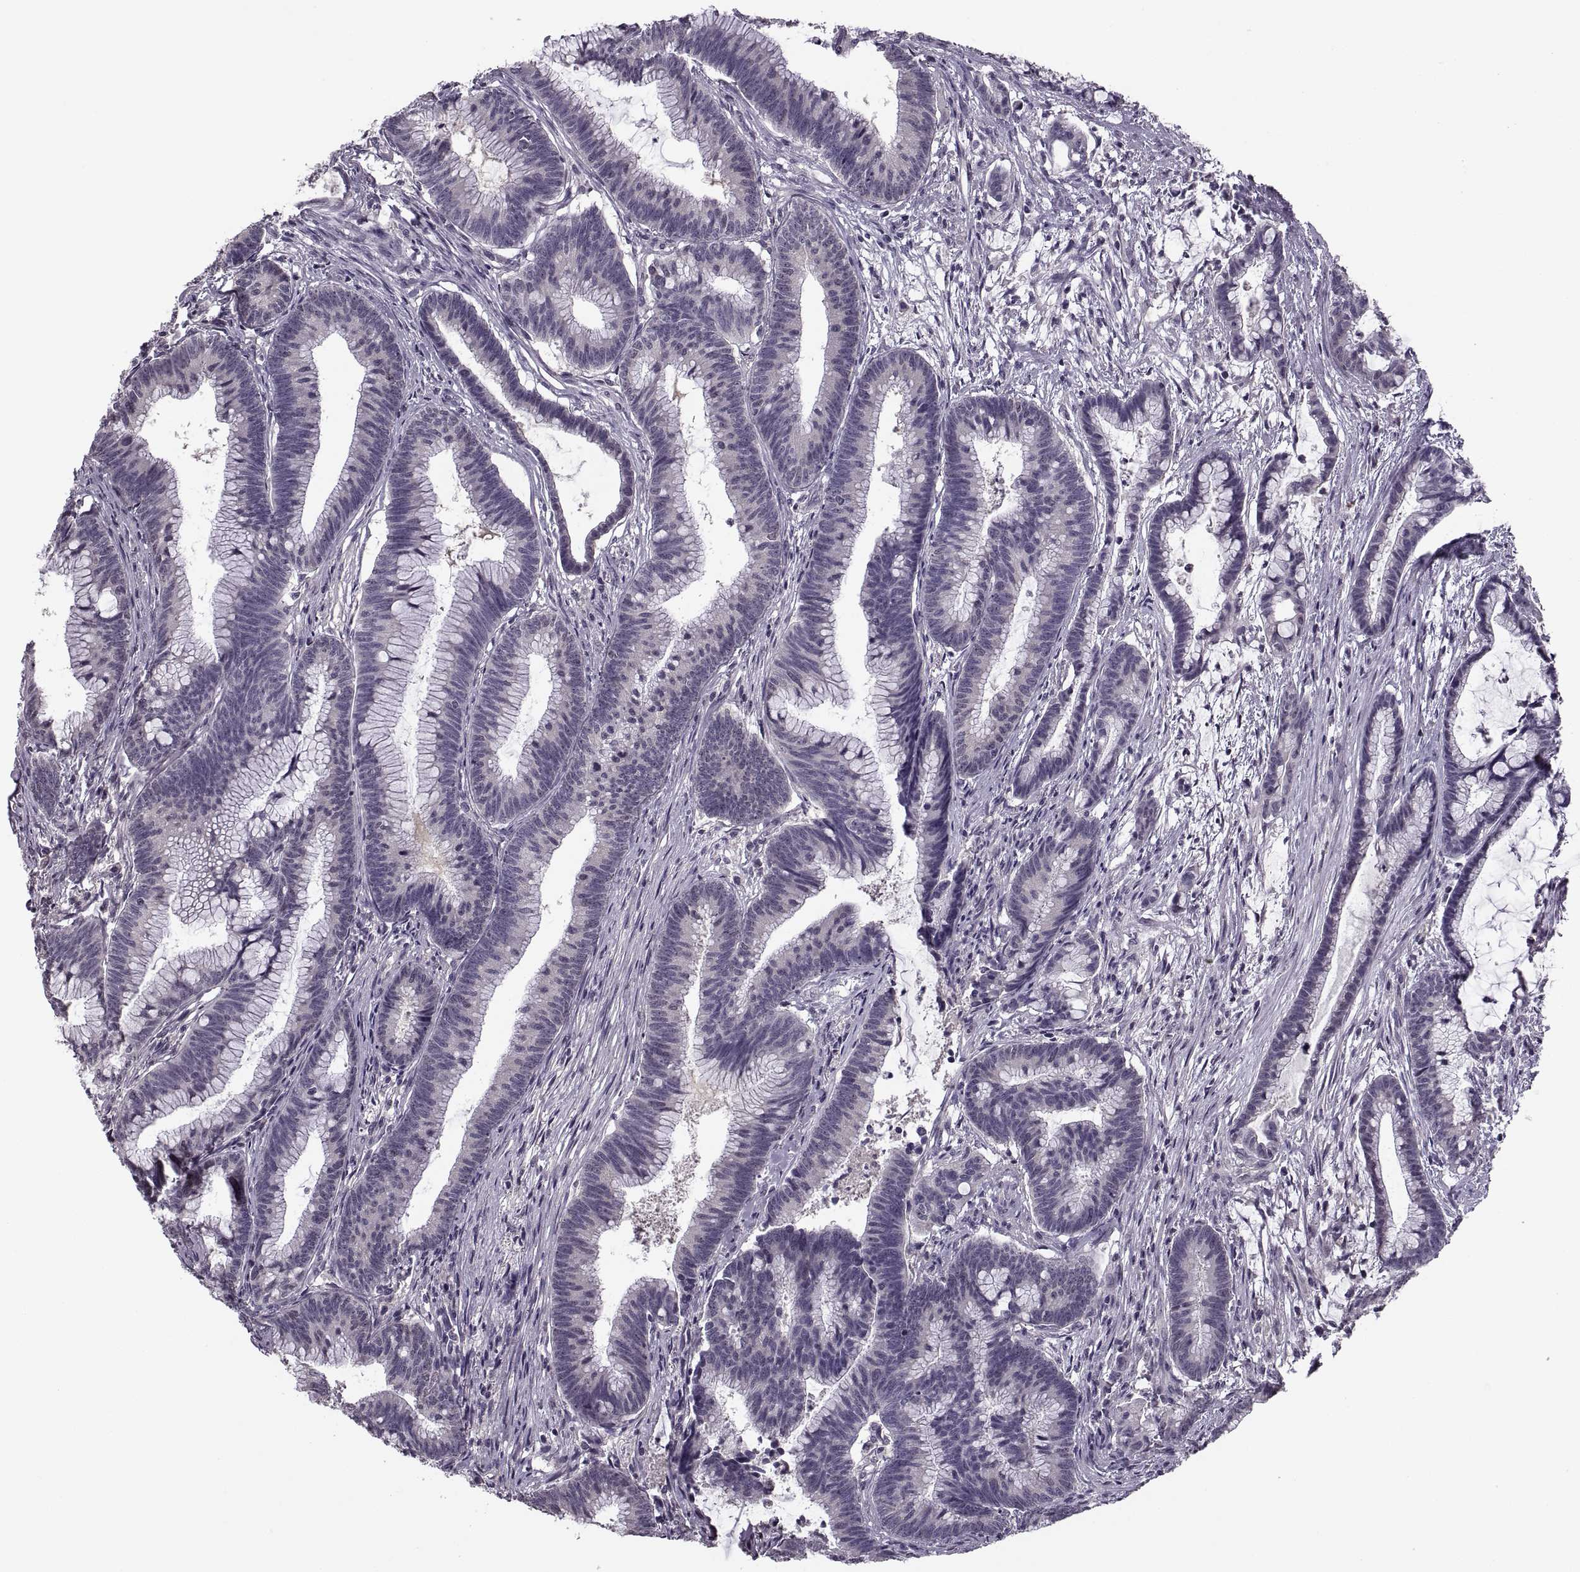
{"staining": {"intensity": "negative", "quantity": "none", "location": "none"}, "tissue": "colorectal cancer", "cell_type": "Tumor cells", "image_type": "cancer", "snomed": [{"axis": "morphology", "description": "Adenocarcinoma, NOS"}, {"axis": "topography", "description": "Colon"}], "caption": "Immunohistochemistry image of colorectal cancer stained for a protein (brown), which demonstrates no positivity in tumor cells.", "gene": "CACNA1F", "patient": {"sex": "female", "age": 78}}